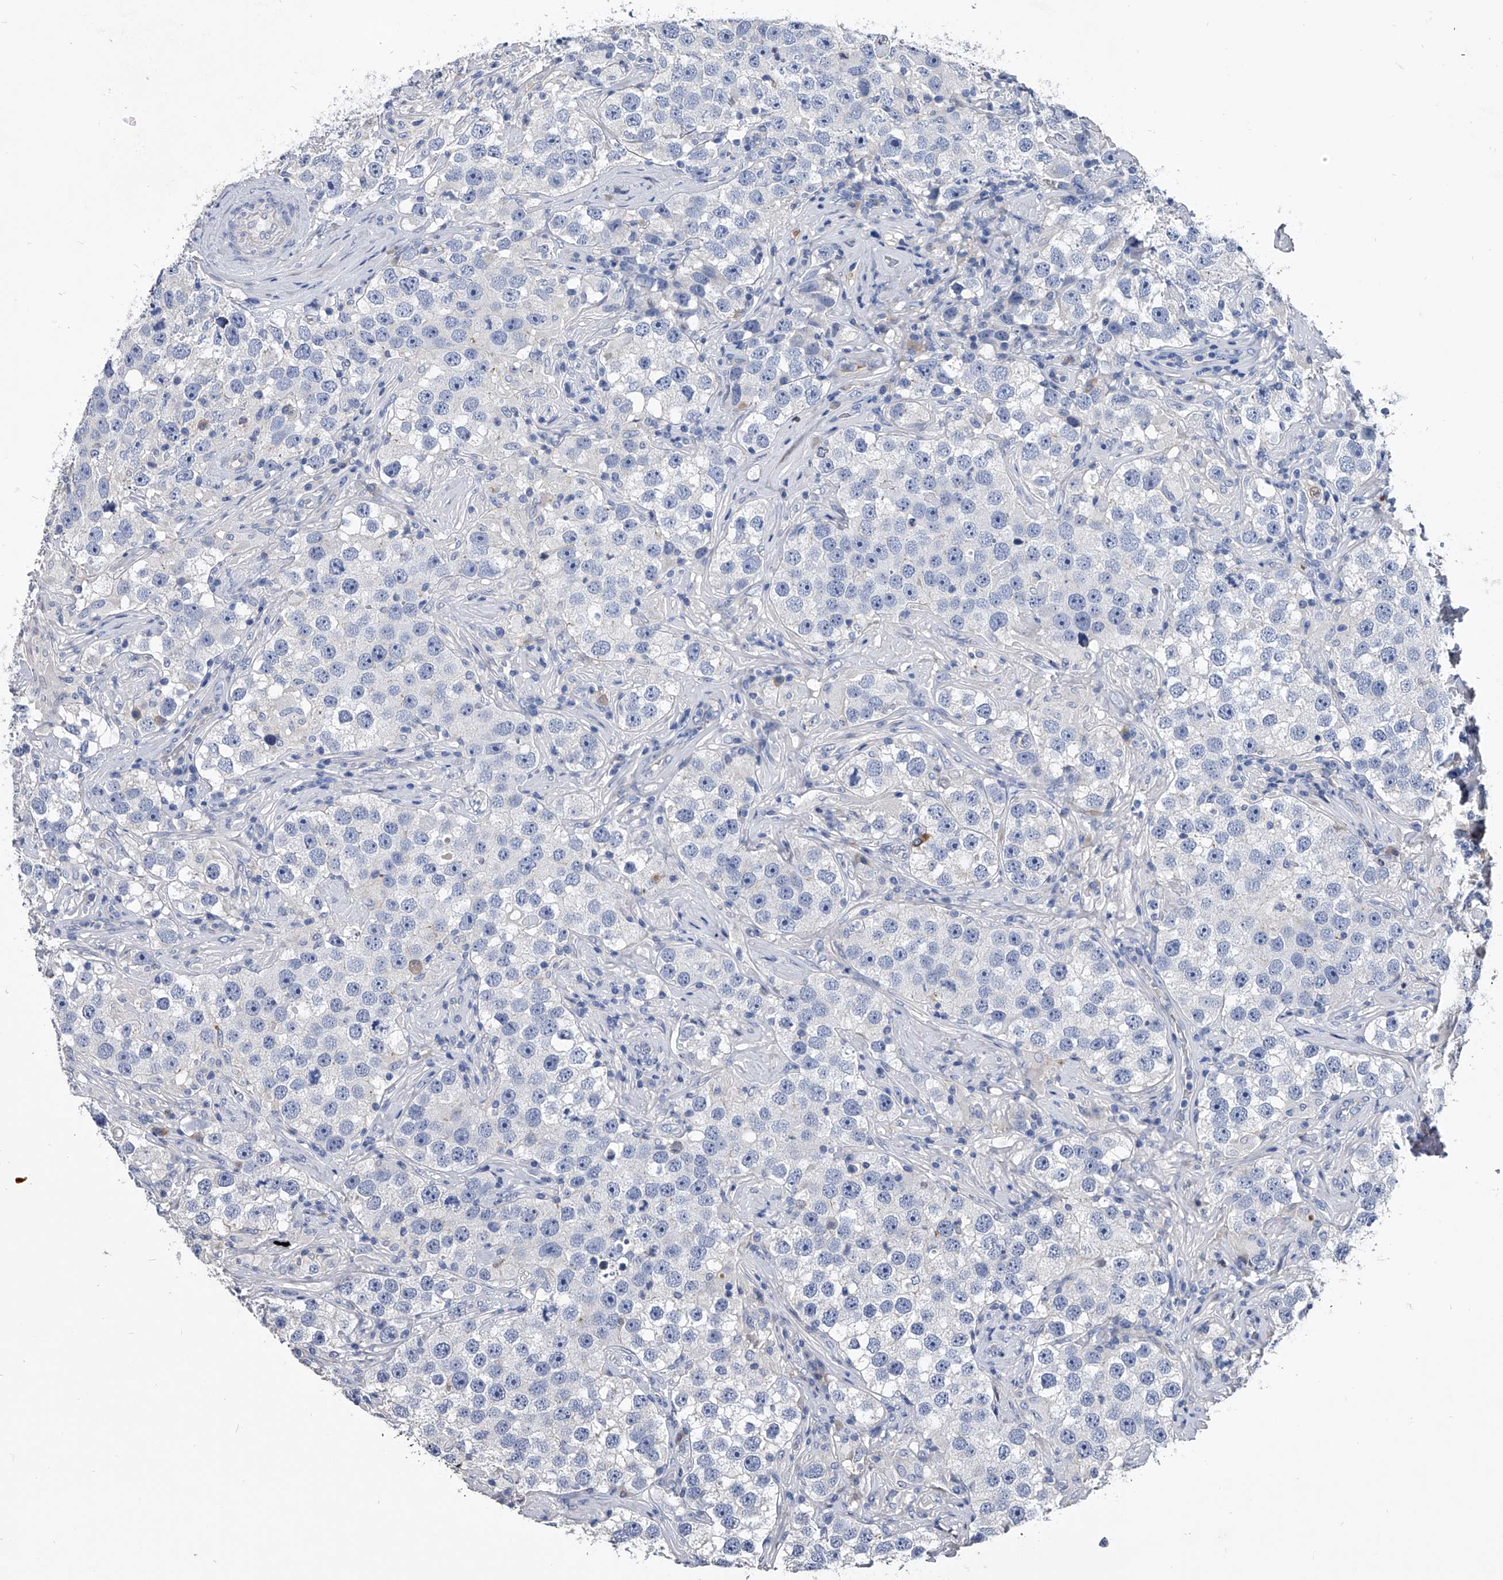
{"staining": {"intensity": "negative", "quantity": "none", "location": "none"}, "tissue": "testis cancer", "cell_type": "Tumor cells", "image_type": "cancer", "snomed": [{"axis": "morphology", "description": "Seminoma, NOS"}, {"axis": "topography", "description": "Testis"}], "caption": "Testis seminoma was stained to show a protein in brown. There is no significant staining in tumor cells.", "gene": "EFCAB7", "patient": {"sex": "male", "age": 49}}